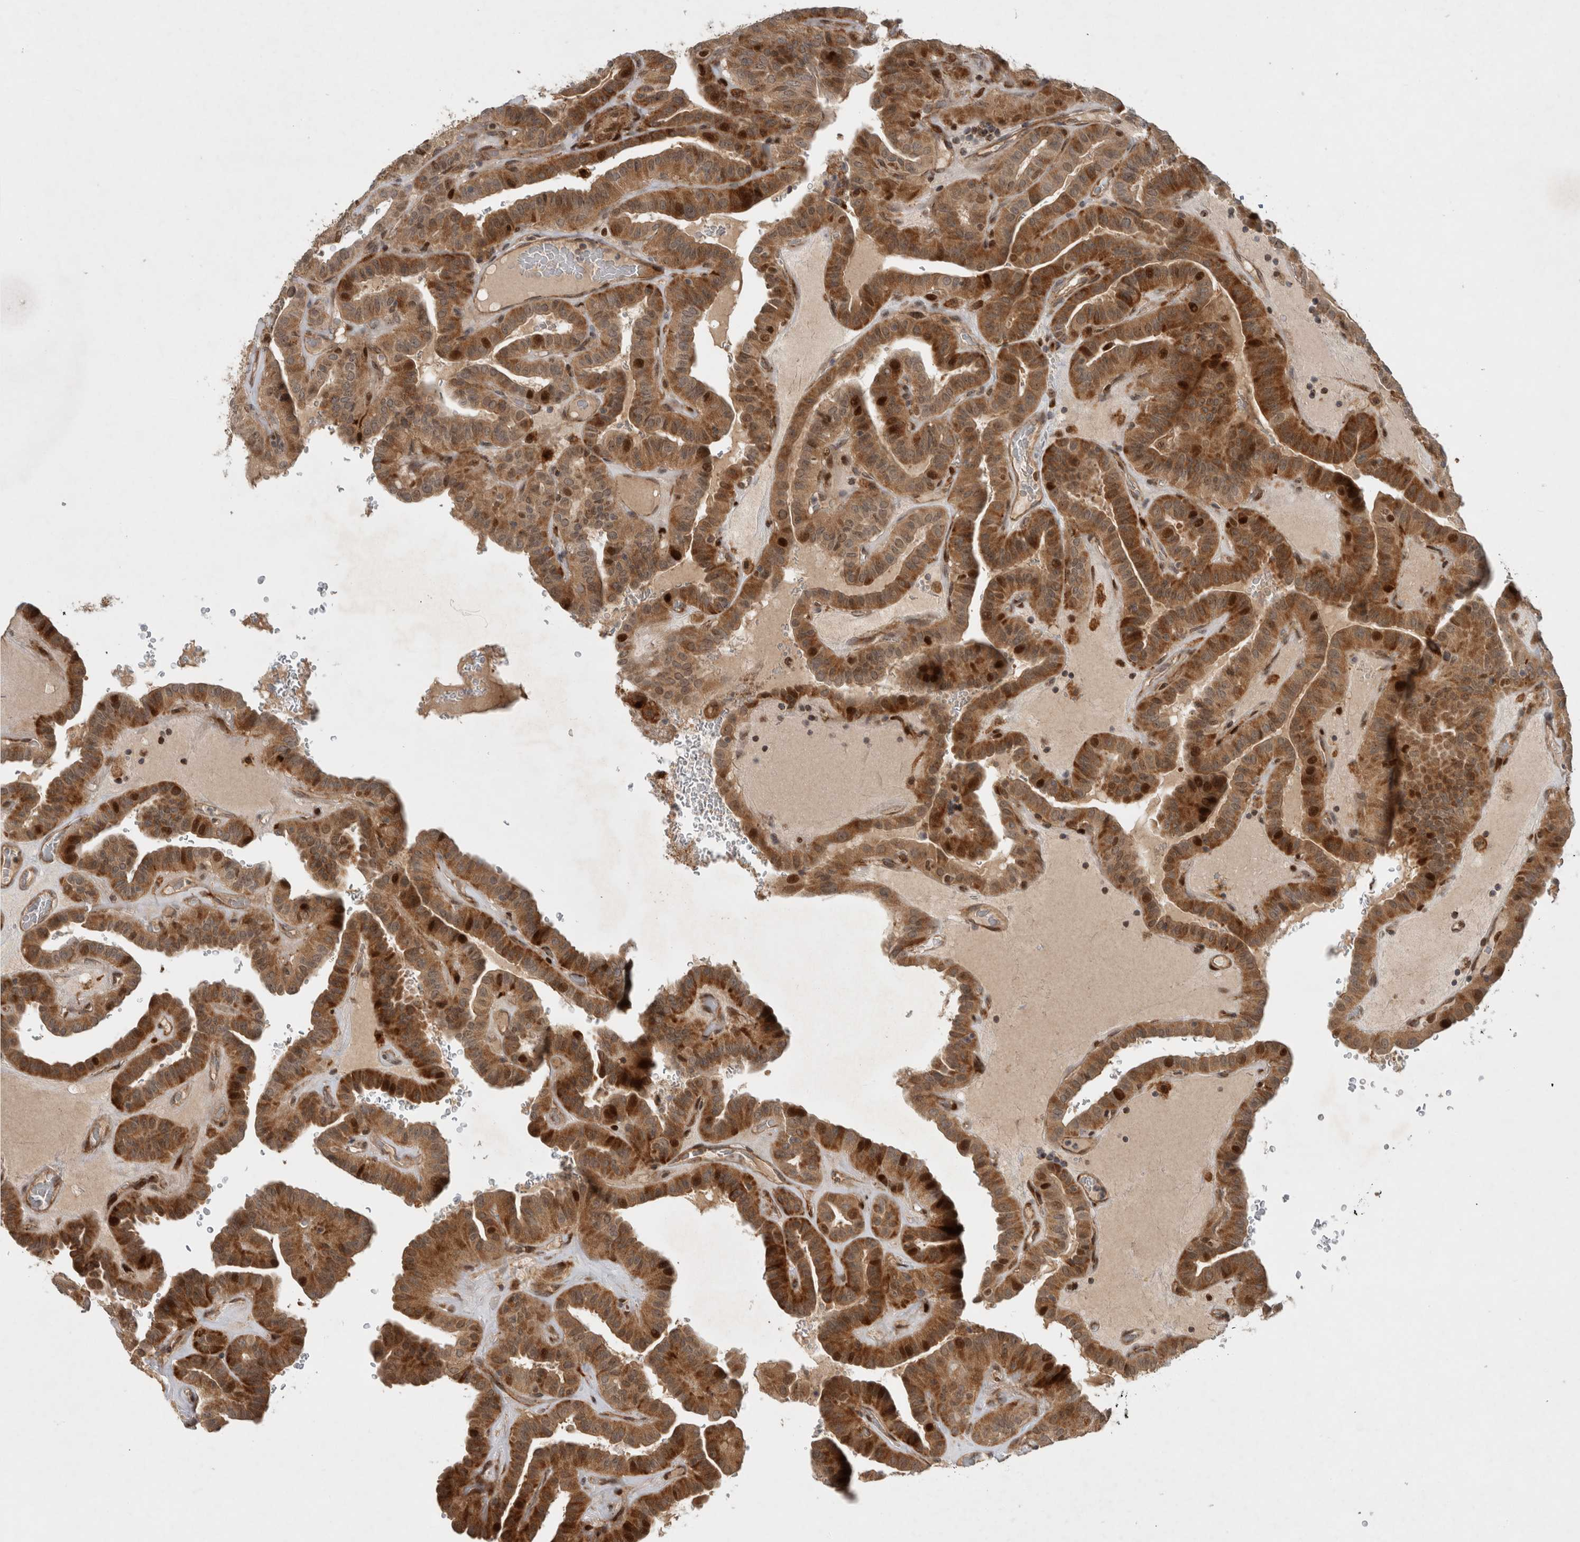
{"staining": {"intensity": "moderate", "quantity": ">75%", "location": "cytoplasmic/membranous,nuclear"}, "tissue": "thyroid cancer", "cell_type": "Tumor cells", "image_type": "cancer", "snomed": [{"axis": "morphology", "description": "Papillary adenocarcinoma, NOS"}, {"axis": "topography", "description": "Thyroid gland"}], "caption": "Thyroid papillary adenocarcinoma stained for a protein shows moderate cytoplasmic/membranous and nuclear positivity in tumor cells.", "gene": "INSRR", "patient": {"sex": "male", "age": 77}}